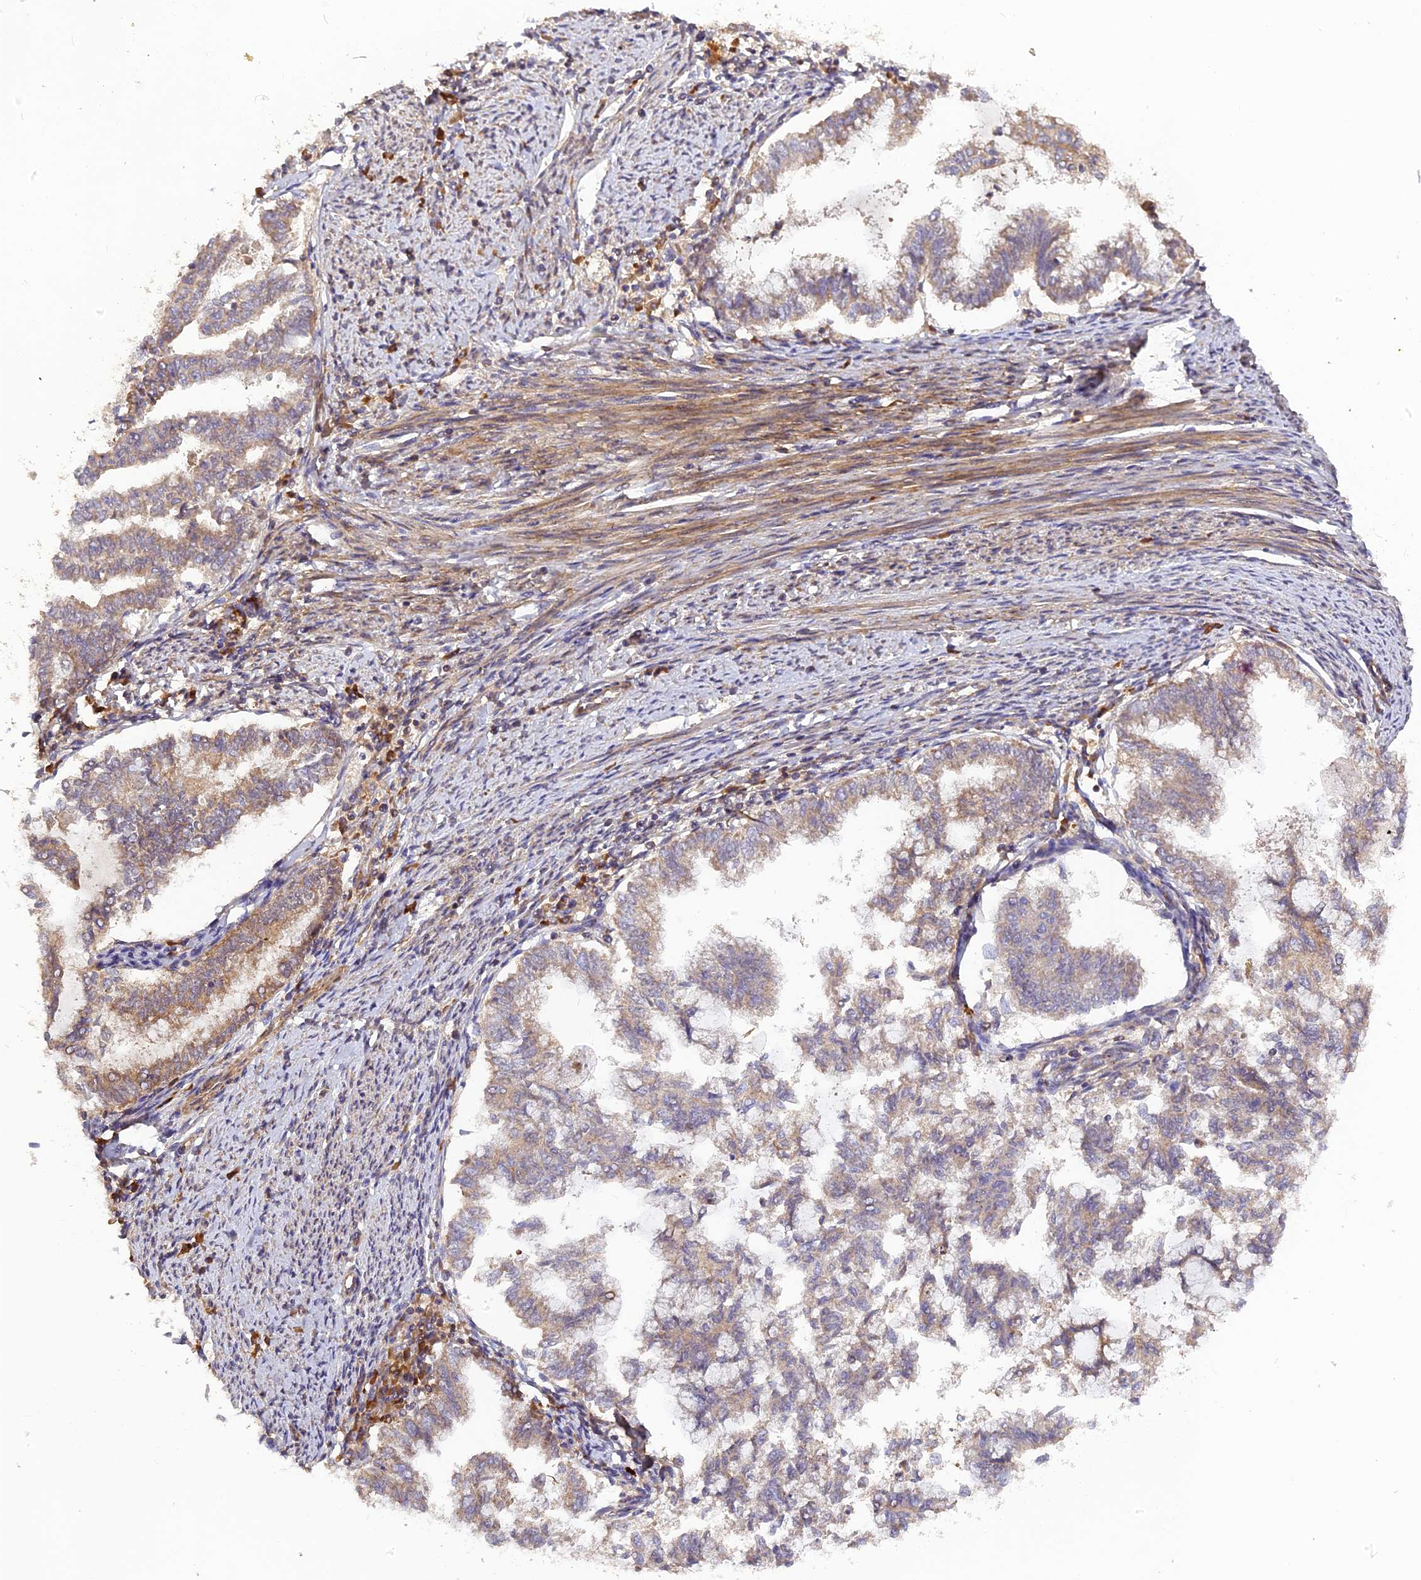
{"staining": {"intensity": "weak", "quantity": "25%-75%", "location": "cytoplasmic/membranous"}, "tissue": "endometrial cancer", "cell_type": "Tumor cells", "image_type": "cancer", "snomed": [{"axis": "morphology", "description": "Adenocarcinoma, NOS"}, {"axis": "topography", "description": "Endometrium"}], "caption": "Adenocarcinoma (endometrial) stained with DAB immunohistochemistry (IHC) shows low levels of weak cytoplasmic/membranous positivity in about 25%-75% of tumor cells.", "gene": "RPIA", "patient": {"sex": "female", "age": 79}}